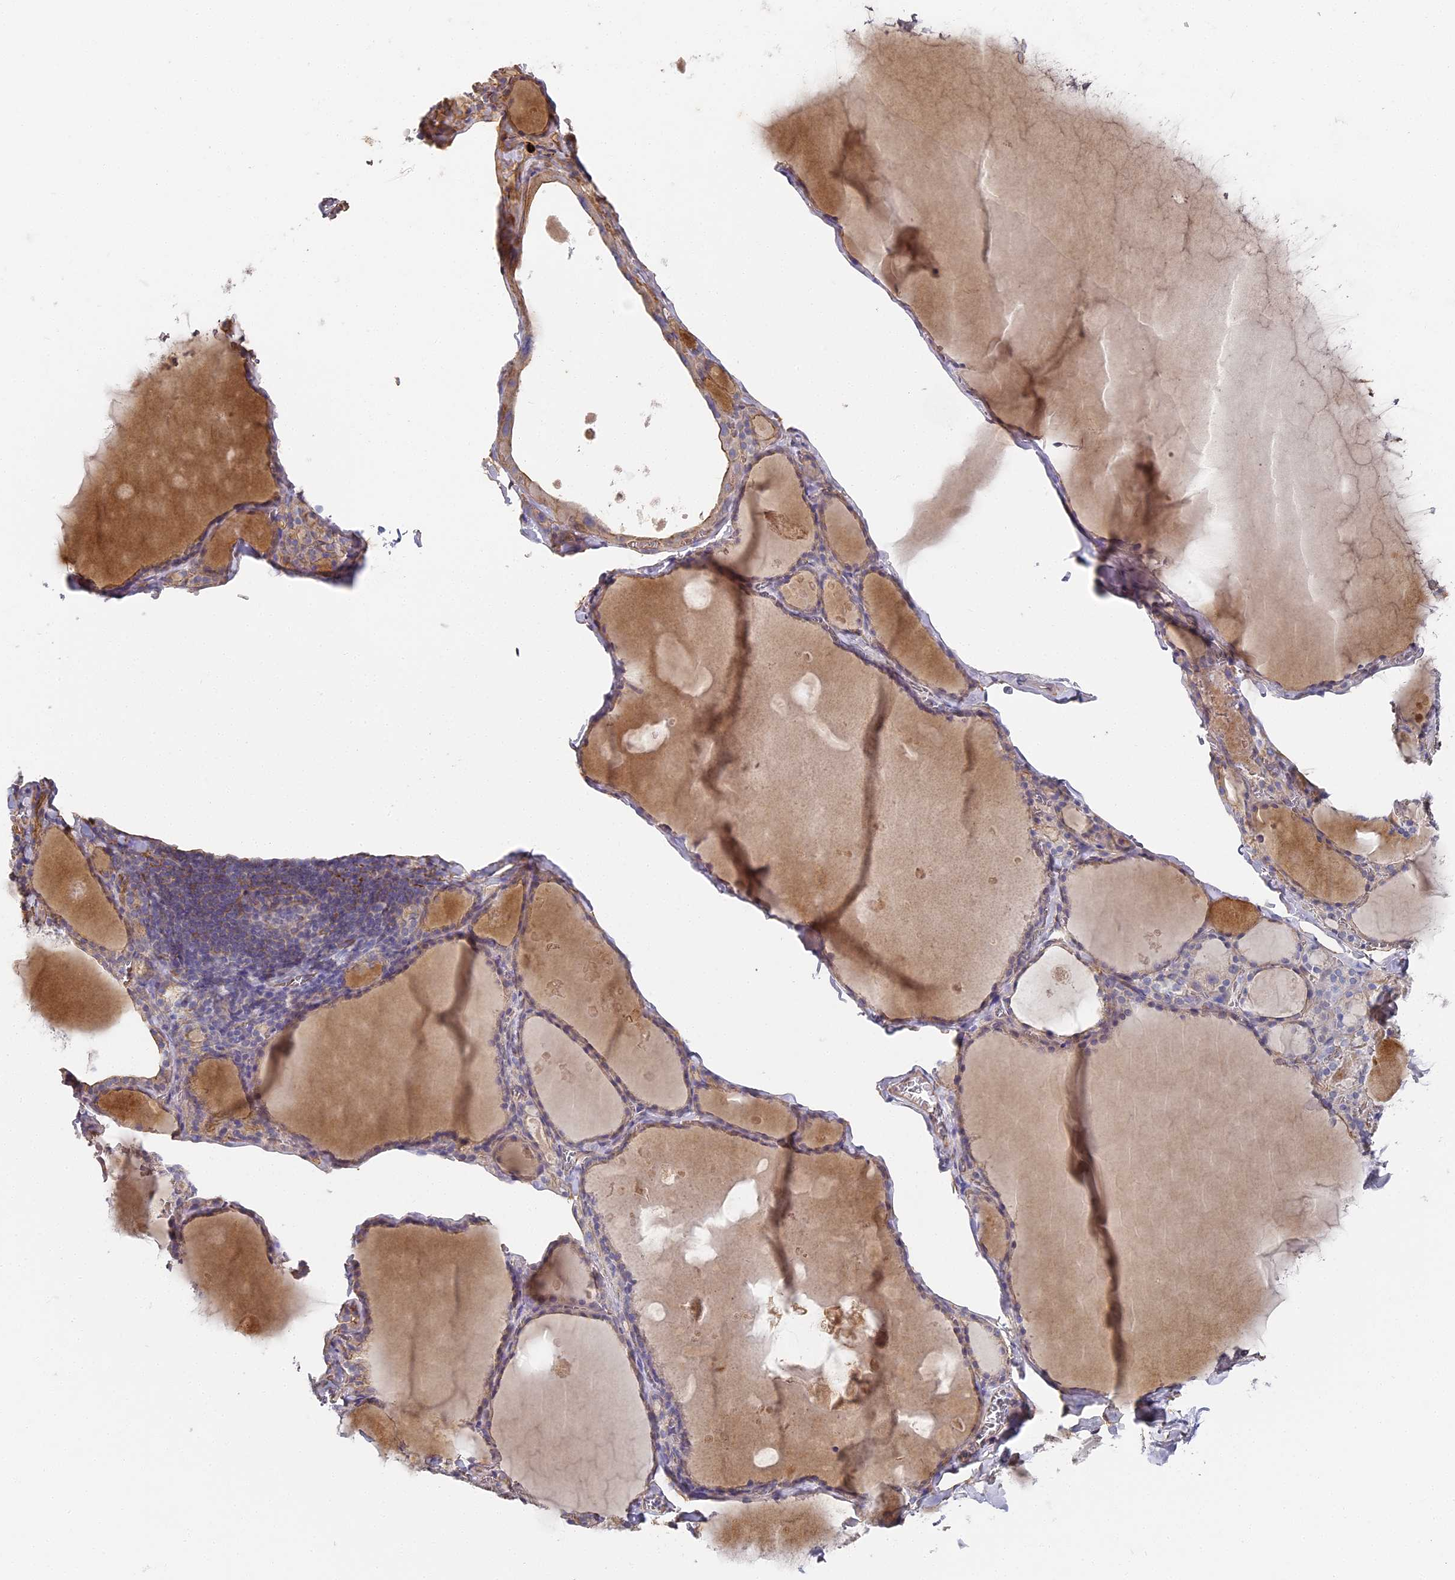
{"staining": {"intensity": "weak", "quantity": "<25%", "location": "cytoplasmic/membranous"}, "tissue": "thyroid gland", "cell_type": "Glandular cells", "image_type": "normal", "snomed": [{"axis": "morphology", "description": "Normal tissue, NOS"}, {"axis": "topography", "description": "Thyroid gland"}], "caption": "Immunohistochemistry (IHC) image of benign thyroid gland: thyroid gland stained with DAB (3,3'-diaminobenzidine) exhibits no significant protein positivity in glandular cells. The staining was performed using DAB to visualize the protein expression in brown, while the nuclei were stained in blue with hematoxylin (Magnification: 20x).", "gene": "CCDC30", "patient": {"sex": "male", "age": 56}}